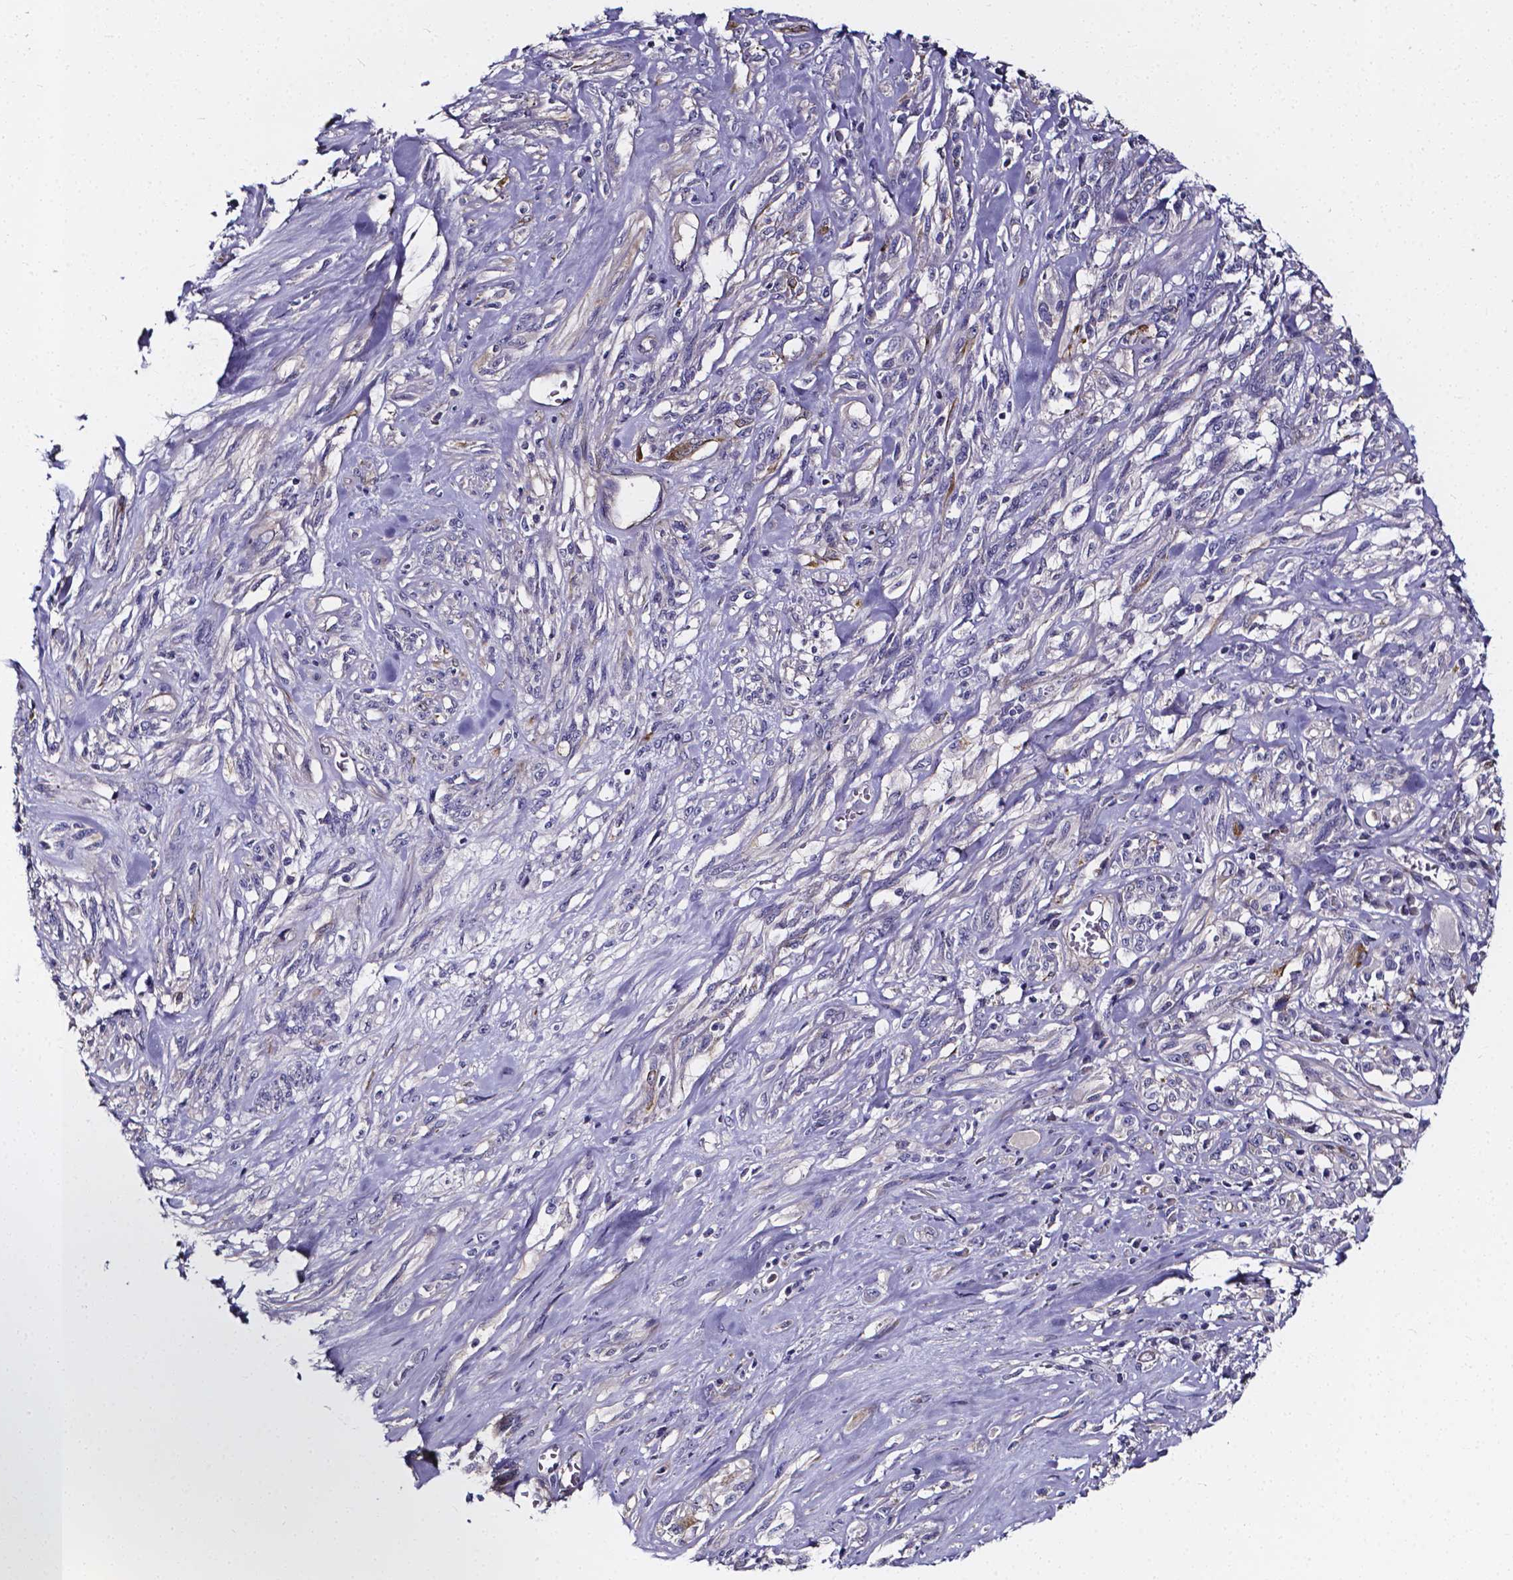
{"staining": {"intensity": "negative", "quantity": "none", "location": "none"}, "tissue": "melanoma", "cell_type": "Tumor cells", "image_type": "cancer", "snomed": [{"axis": "morphology", "description": "Malignant melanoma, NOS"}, {"axis": "topography", "description": "Skin"}], "caption": "Immunohistochemical staining of human melanoma exhibits no significant staining in tumor cells. The staining was performed using DAB (3,3'-diaminobenzidine) to visualize the protein expression in brown, while the nuclei were stained in blue with hematoxylin (Magnification: 20x).", "gene": "CACNG8", "patient": {"sex": "female", "age": 91}}